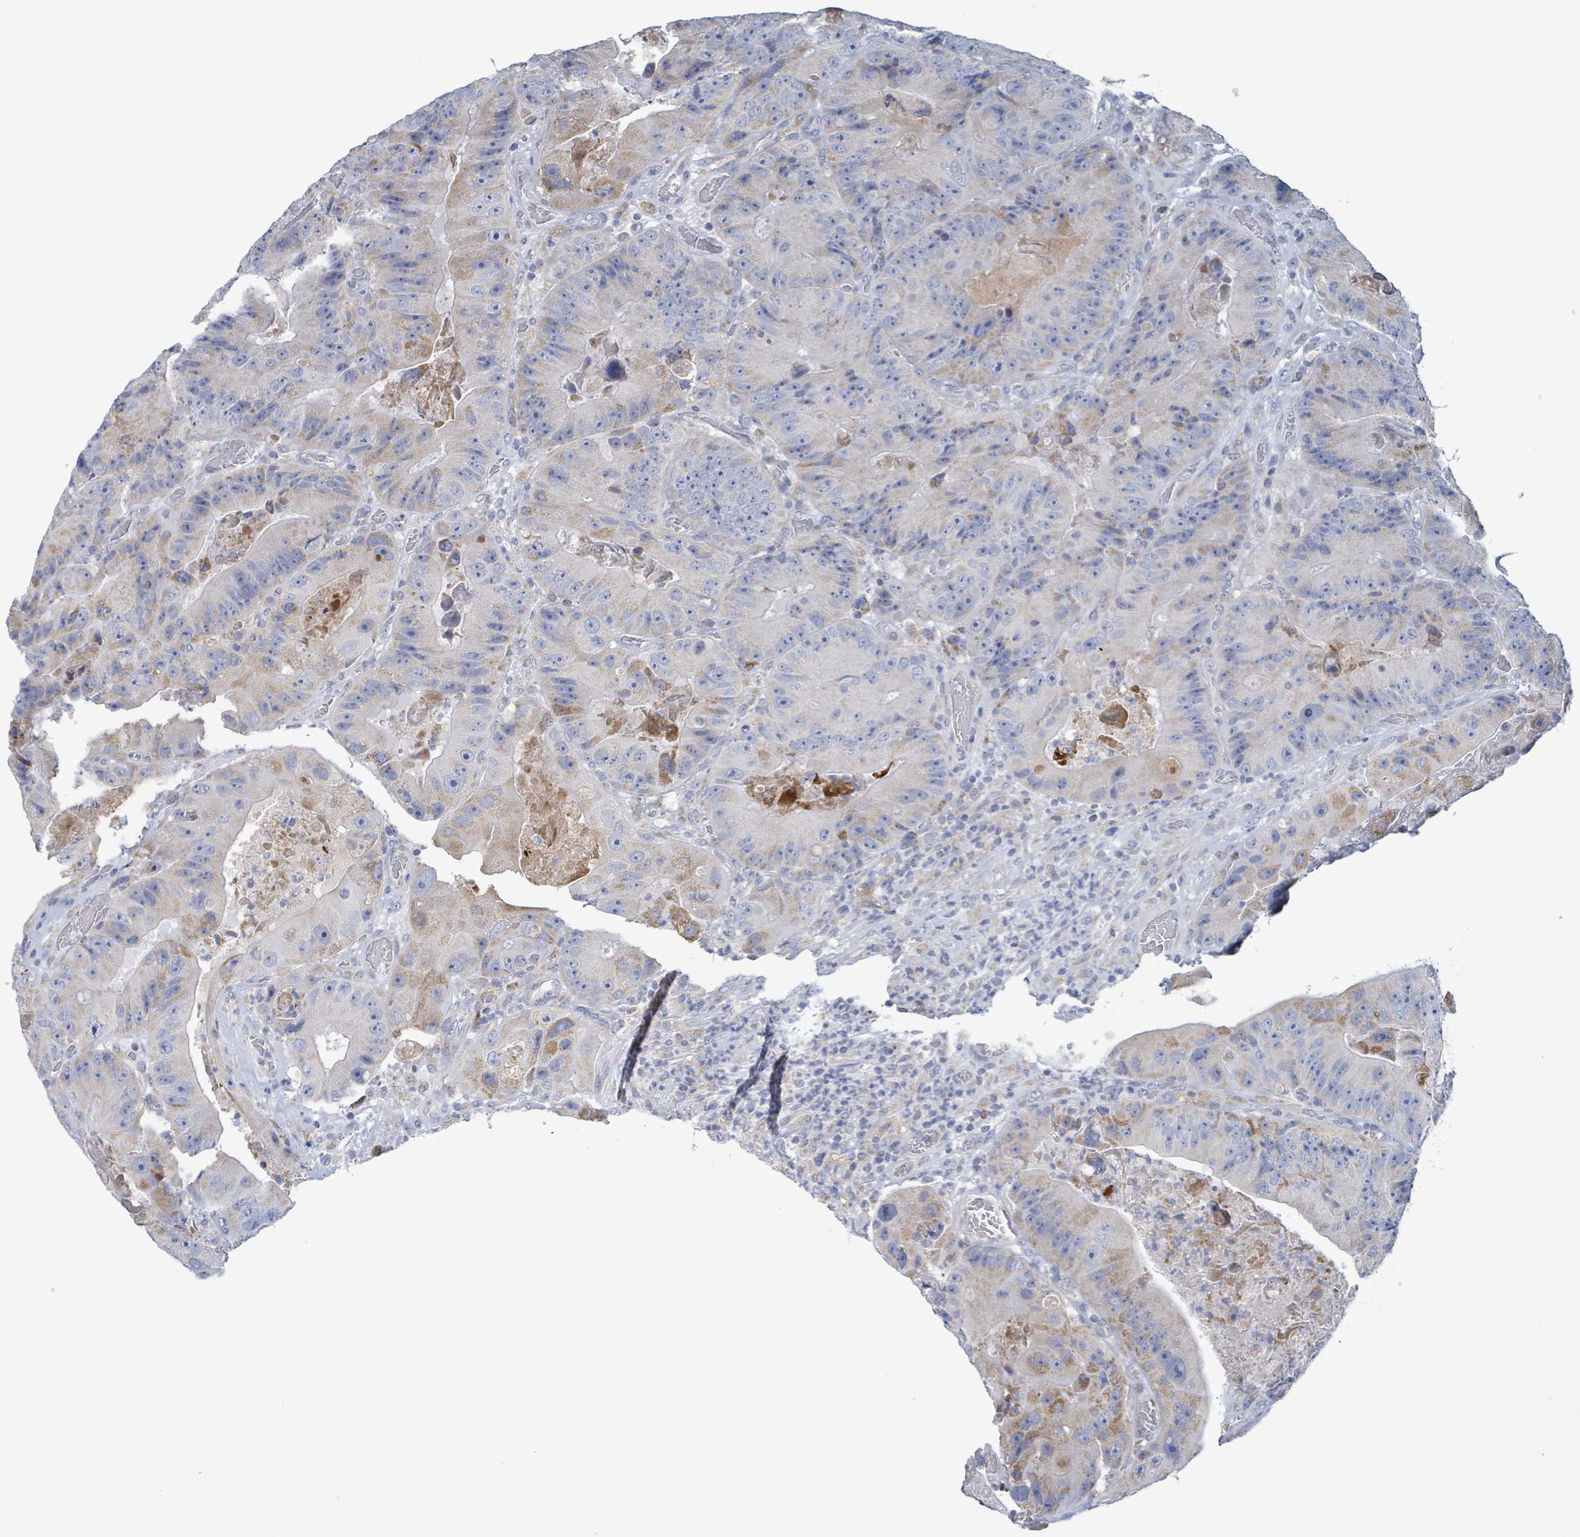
{"staining": {"intensity": "moderate", "quantity": "<25%", "location": "cytoplasmic/membranous"}, "tissue": "colorectal cancer", "cell_type": "Tumor cells", "image_type": "cancer", "snomed": [{"axis": "morphology", "description": "Adenocarcinoma, NOS"}, {"axis": "topography", "description": "Colon"}], "caption": "Immunohistochemical staining of human colorectal adenocarcinoma exhibits moderate cytoplasmic/membranous protein staining in approximately <25% of tumor cells.", "gene": "AKR1C4", "patient": {"sex": "female", "age": 86}}